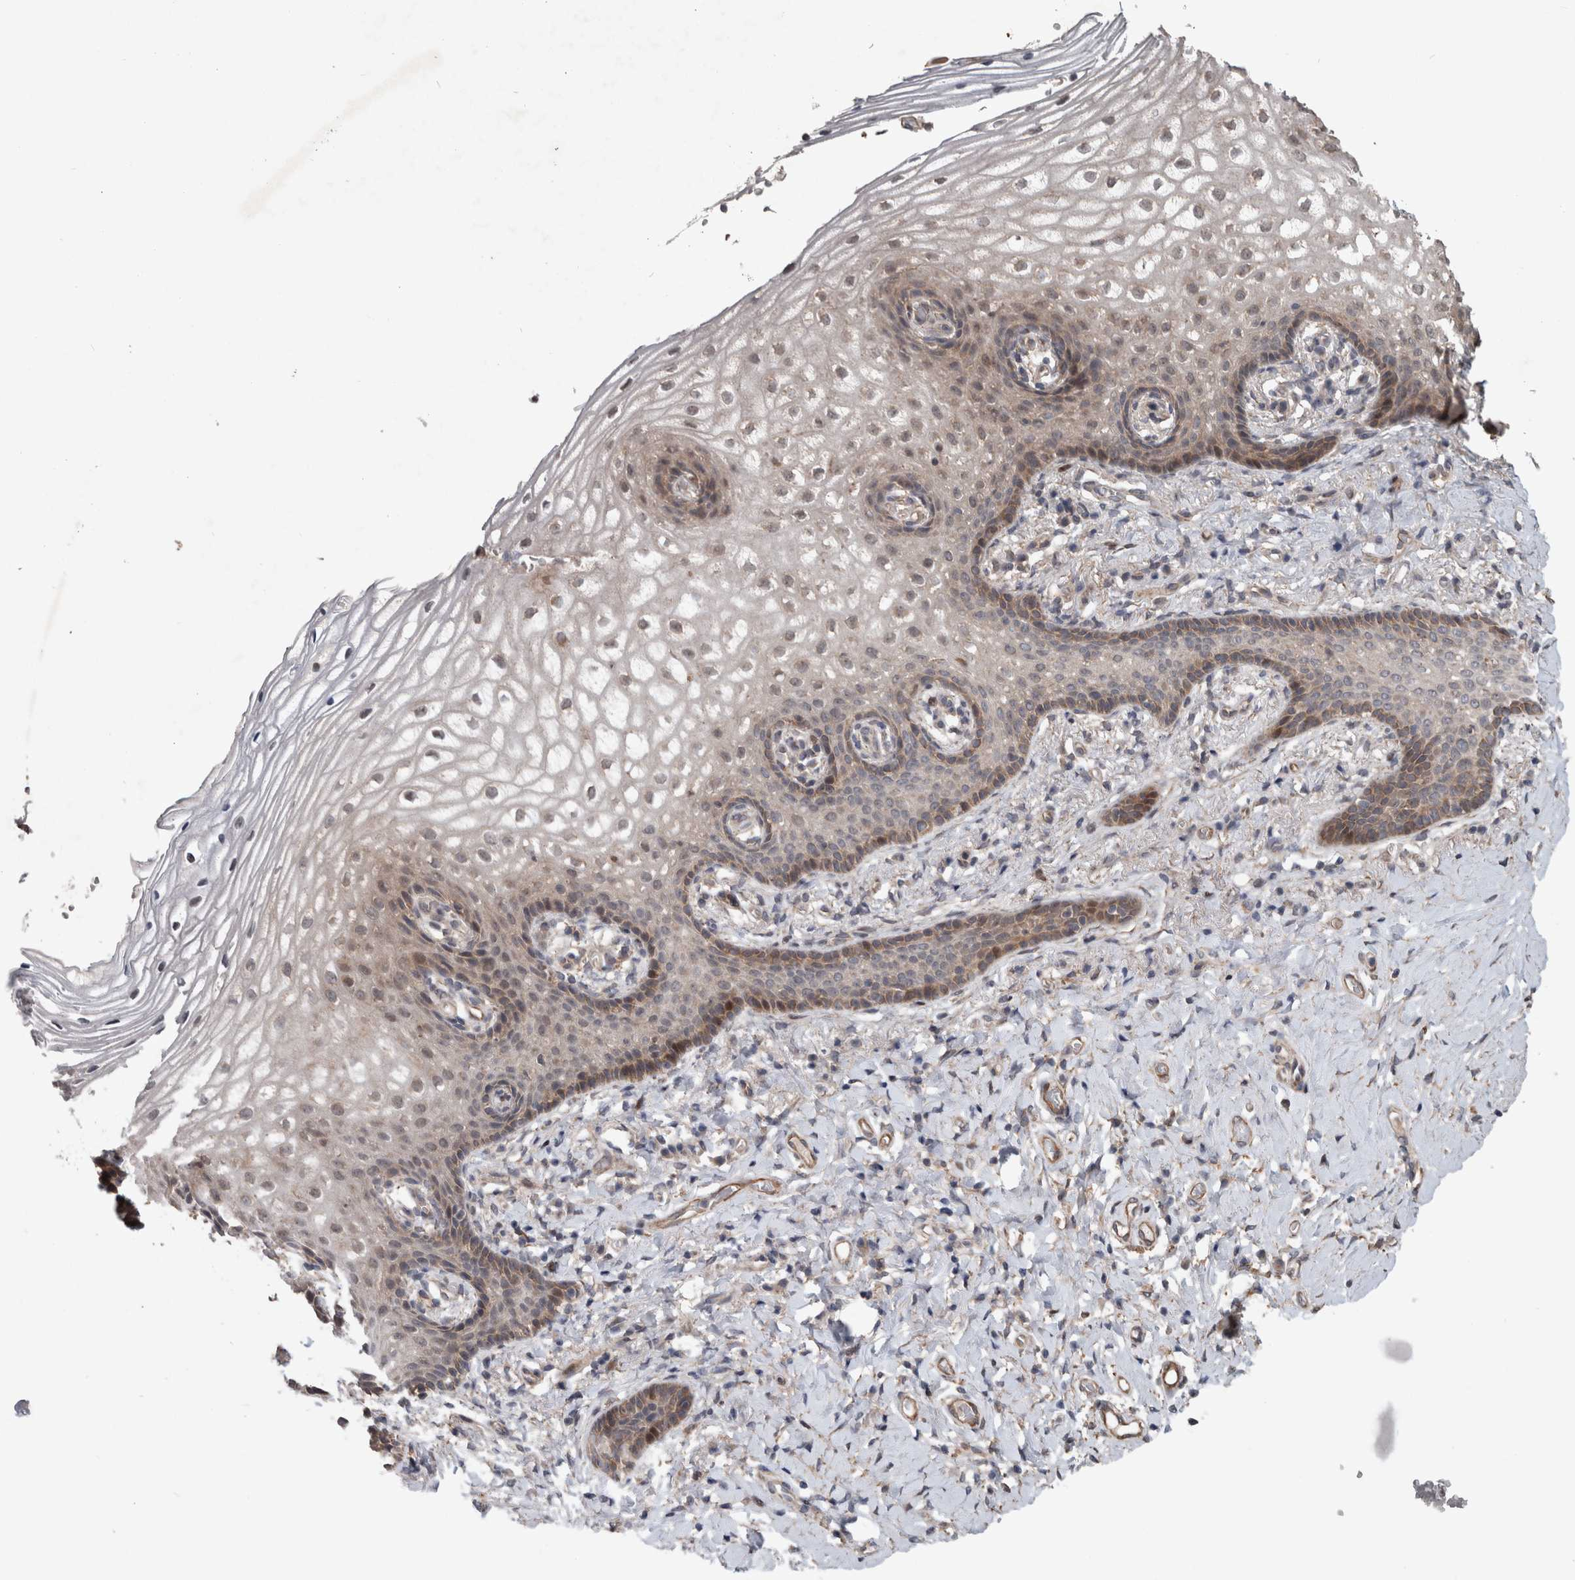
{"staining": {"intensity": "moderate", "quantity": "<25%", "location": "cytoplasmic/membranous"}, "tissue": "vagina", "cell_type": "Squamous epithelial cells", "image_type": "normal", "snomed": [{"axis": "morphology", "description": "Normal tissue, NOS"}, {"axis": "topography", "description": "Vagina"}], "caption": "Protein expression by immunohistochemistry (IHC) shows moderate cytoplasmic/membranous staining in approximately <25% of squamous epithelial cells in benign vagina. Nuclei are stained in blue.", "gene": "GIMAP6", "patient": {"sex": "female", "age": 60}}